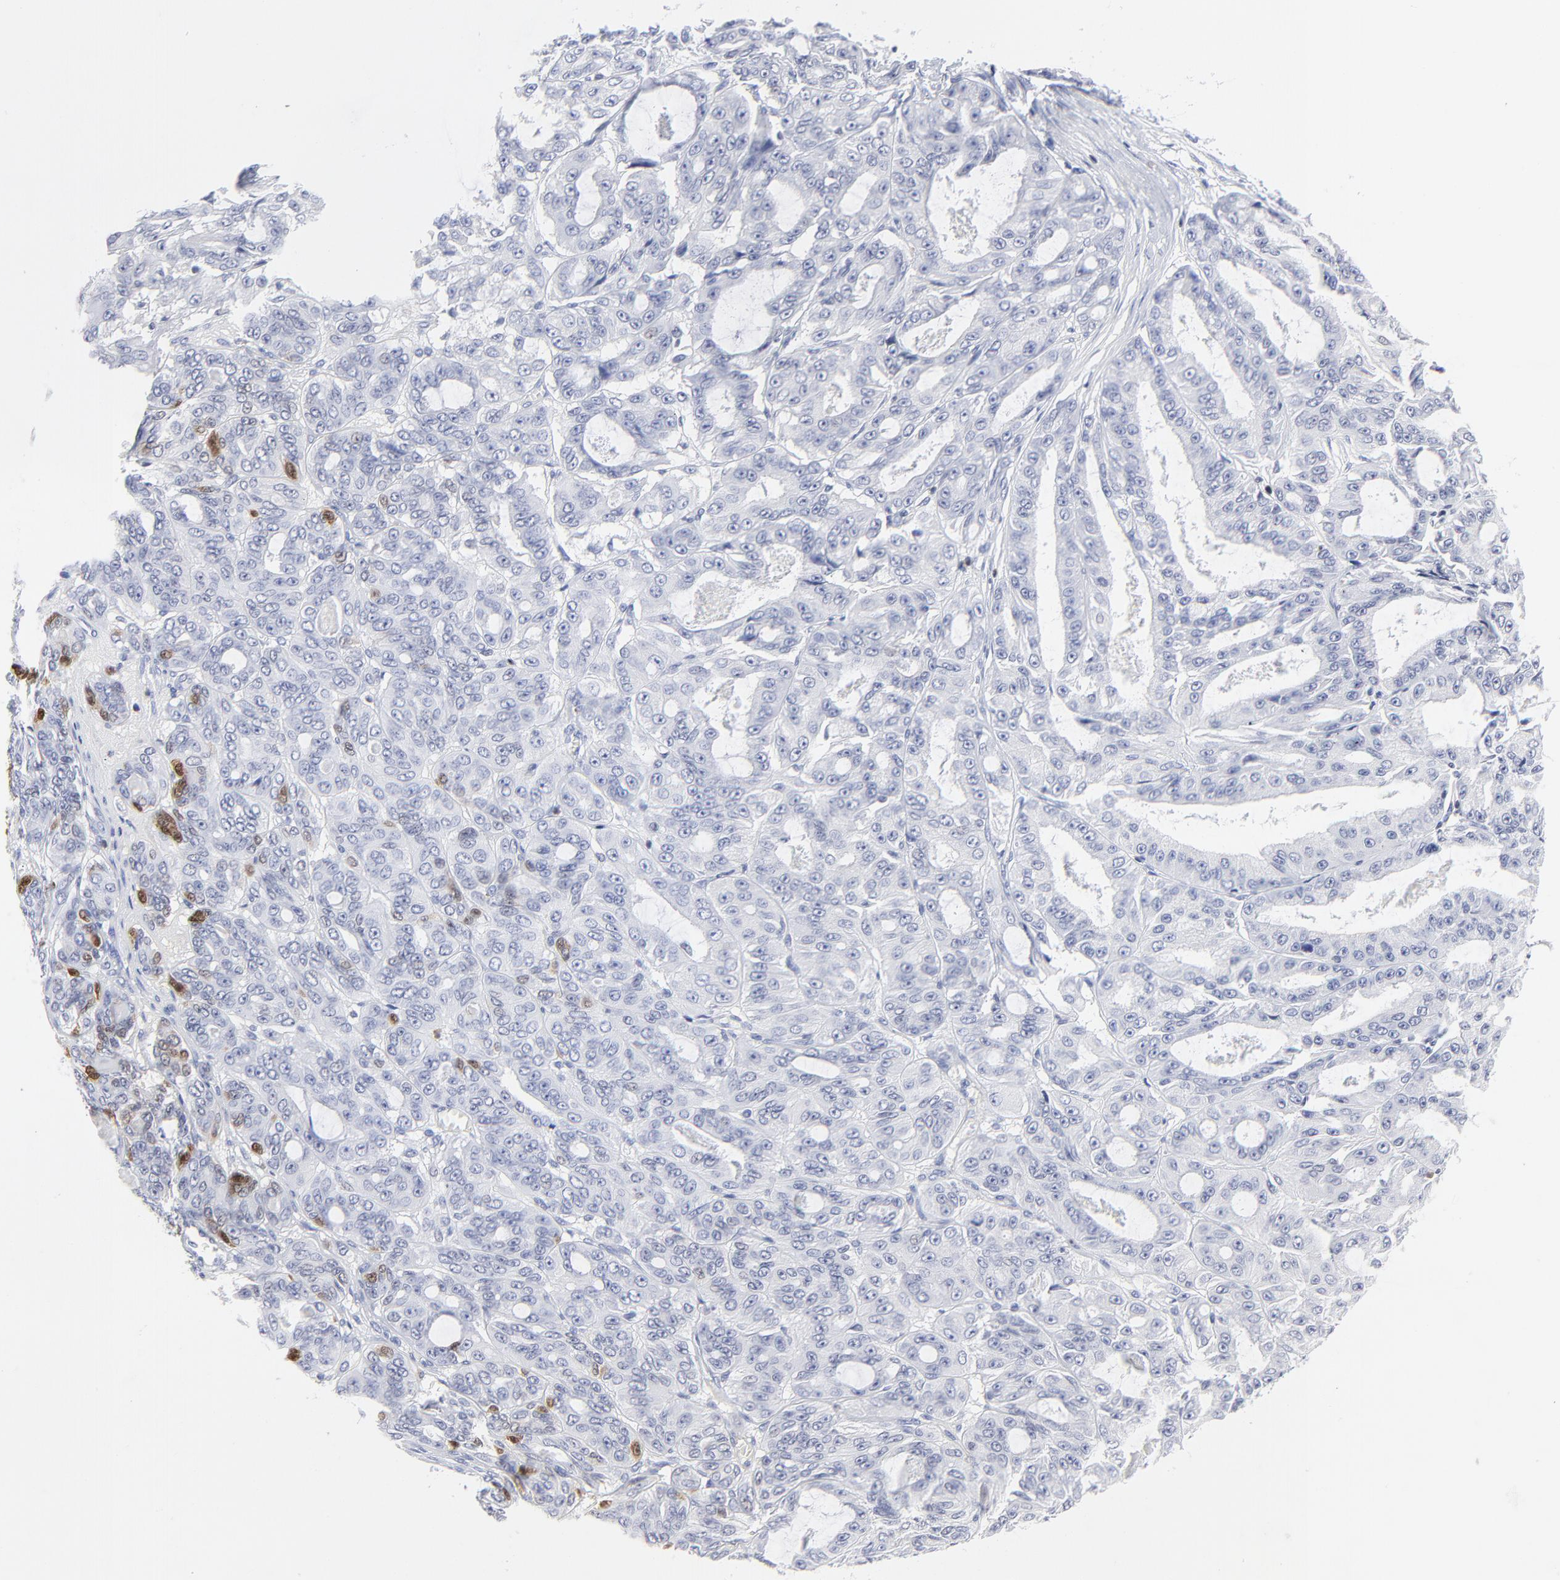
{"staining": {"intensity": "negative", "quantity": "none", "location": "none"}, "tissue": "ovarian cancer", "cell_type": "Tumor cells", "image_type": "cancer", "snomed": [{"axis": "morphology", "description": "Carcinoma, endometroid"}, {"axis": "topography", "description": "Ovary"}], "caption": "Immunohistochemical staining of human endometroid carcinoma (ovarian) shows no significant expression in tumor cells.", "gene": "ZAP70", "patient": {"sex": "female", "age": 61}}